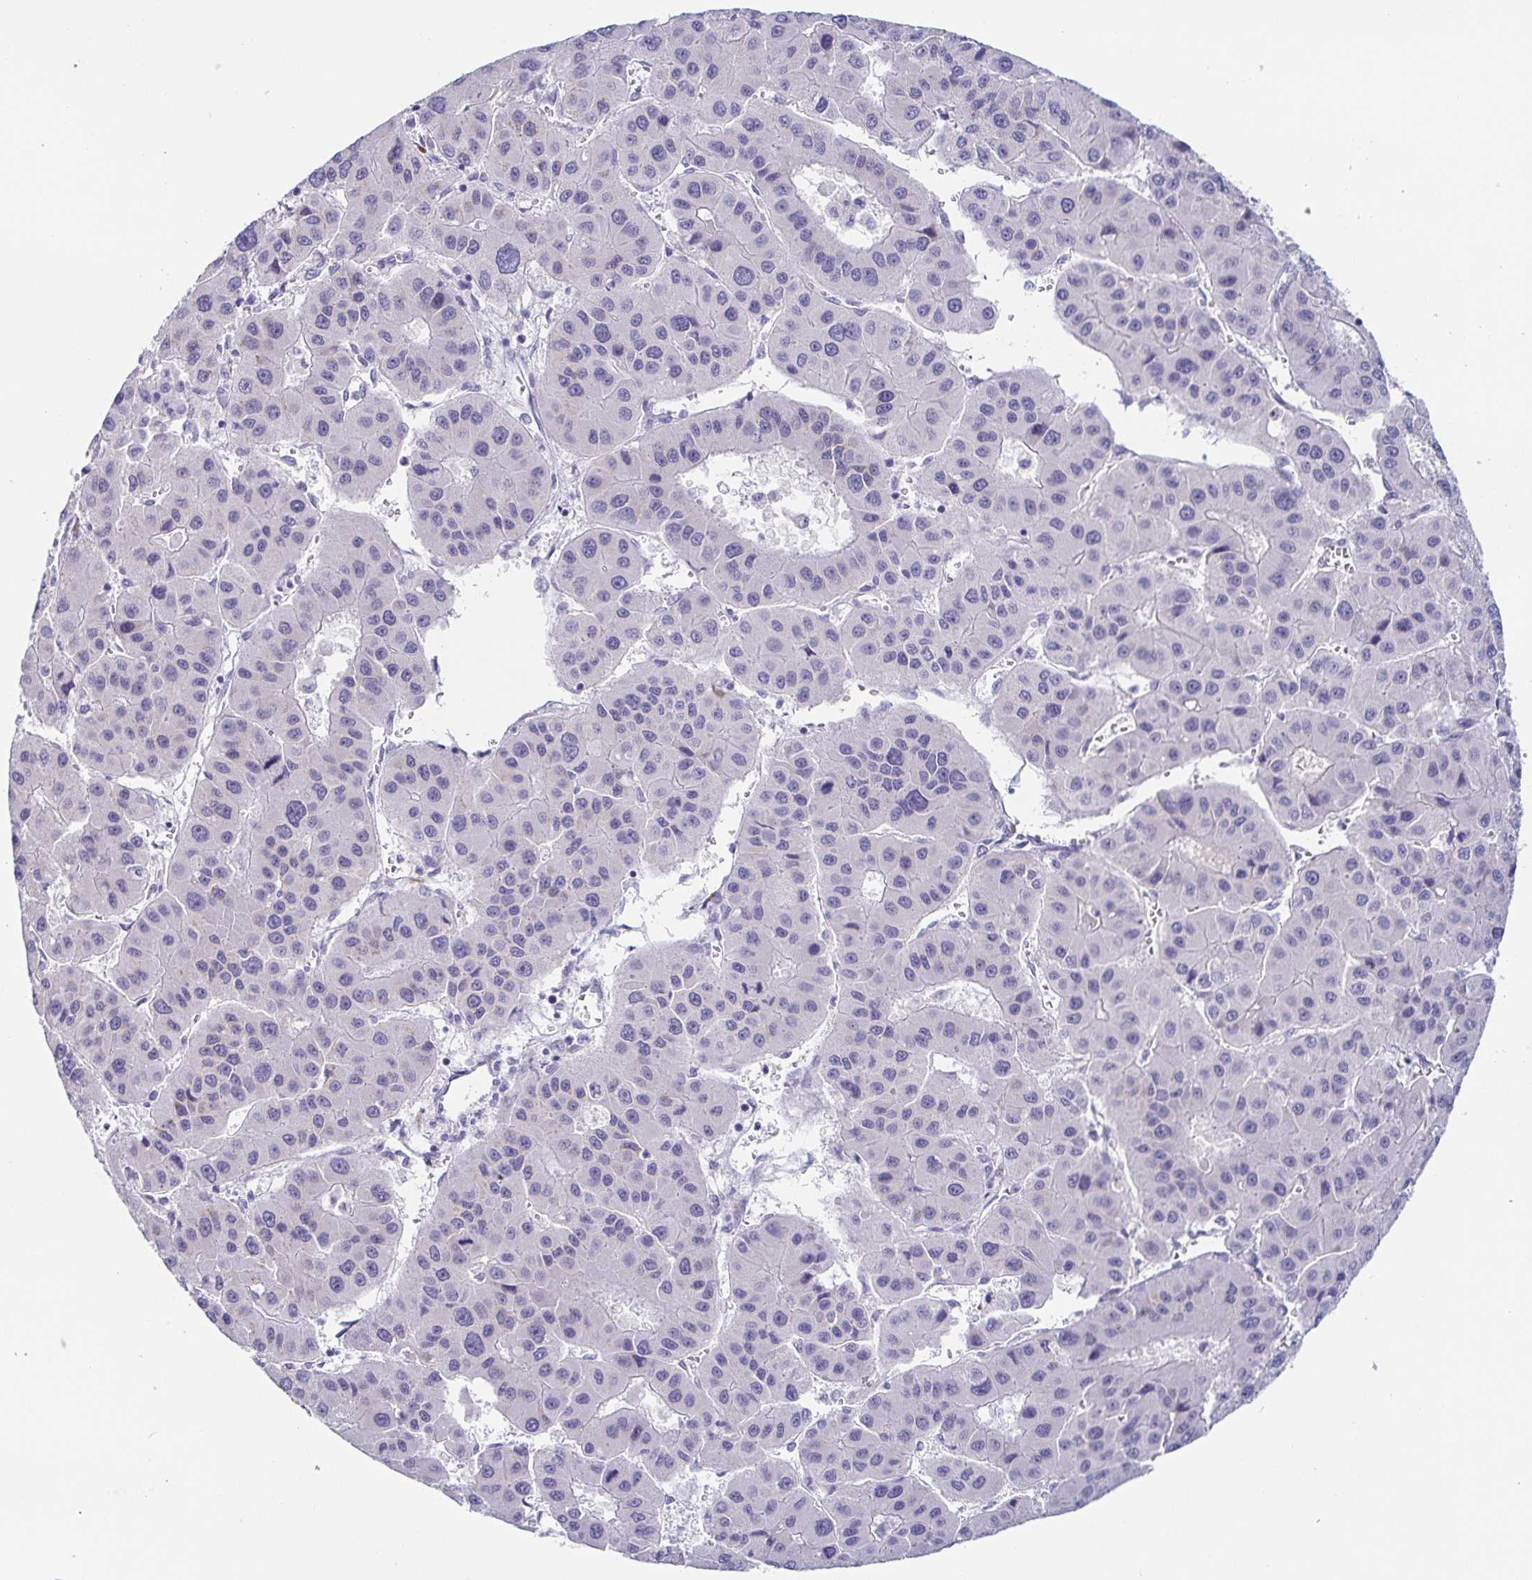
{"staining": {"intensity": "negative", "quantity": "none", "location": "none"}, "tissue": "liver cancer", "cell_type": "Tumor cells", "image_type": "cancer", "snomed": [{"axis": "morphology", "description": "Carcinoma, Hepatocellular, NOS"}, {"axis": "topography", "description": "Liver"}], "caption": "DAB immunohistochemical staining of human hepatocellular carcinoma (liver) reveals no significant positivity in tumor cells. Brightfield microscopy of IHC stained with DAB (brown) and hematoxylin (blue), captured at high magnification.", "gene": "LDLRAD1", "patient": {"sex": "male", "age": 73}}